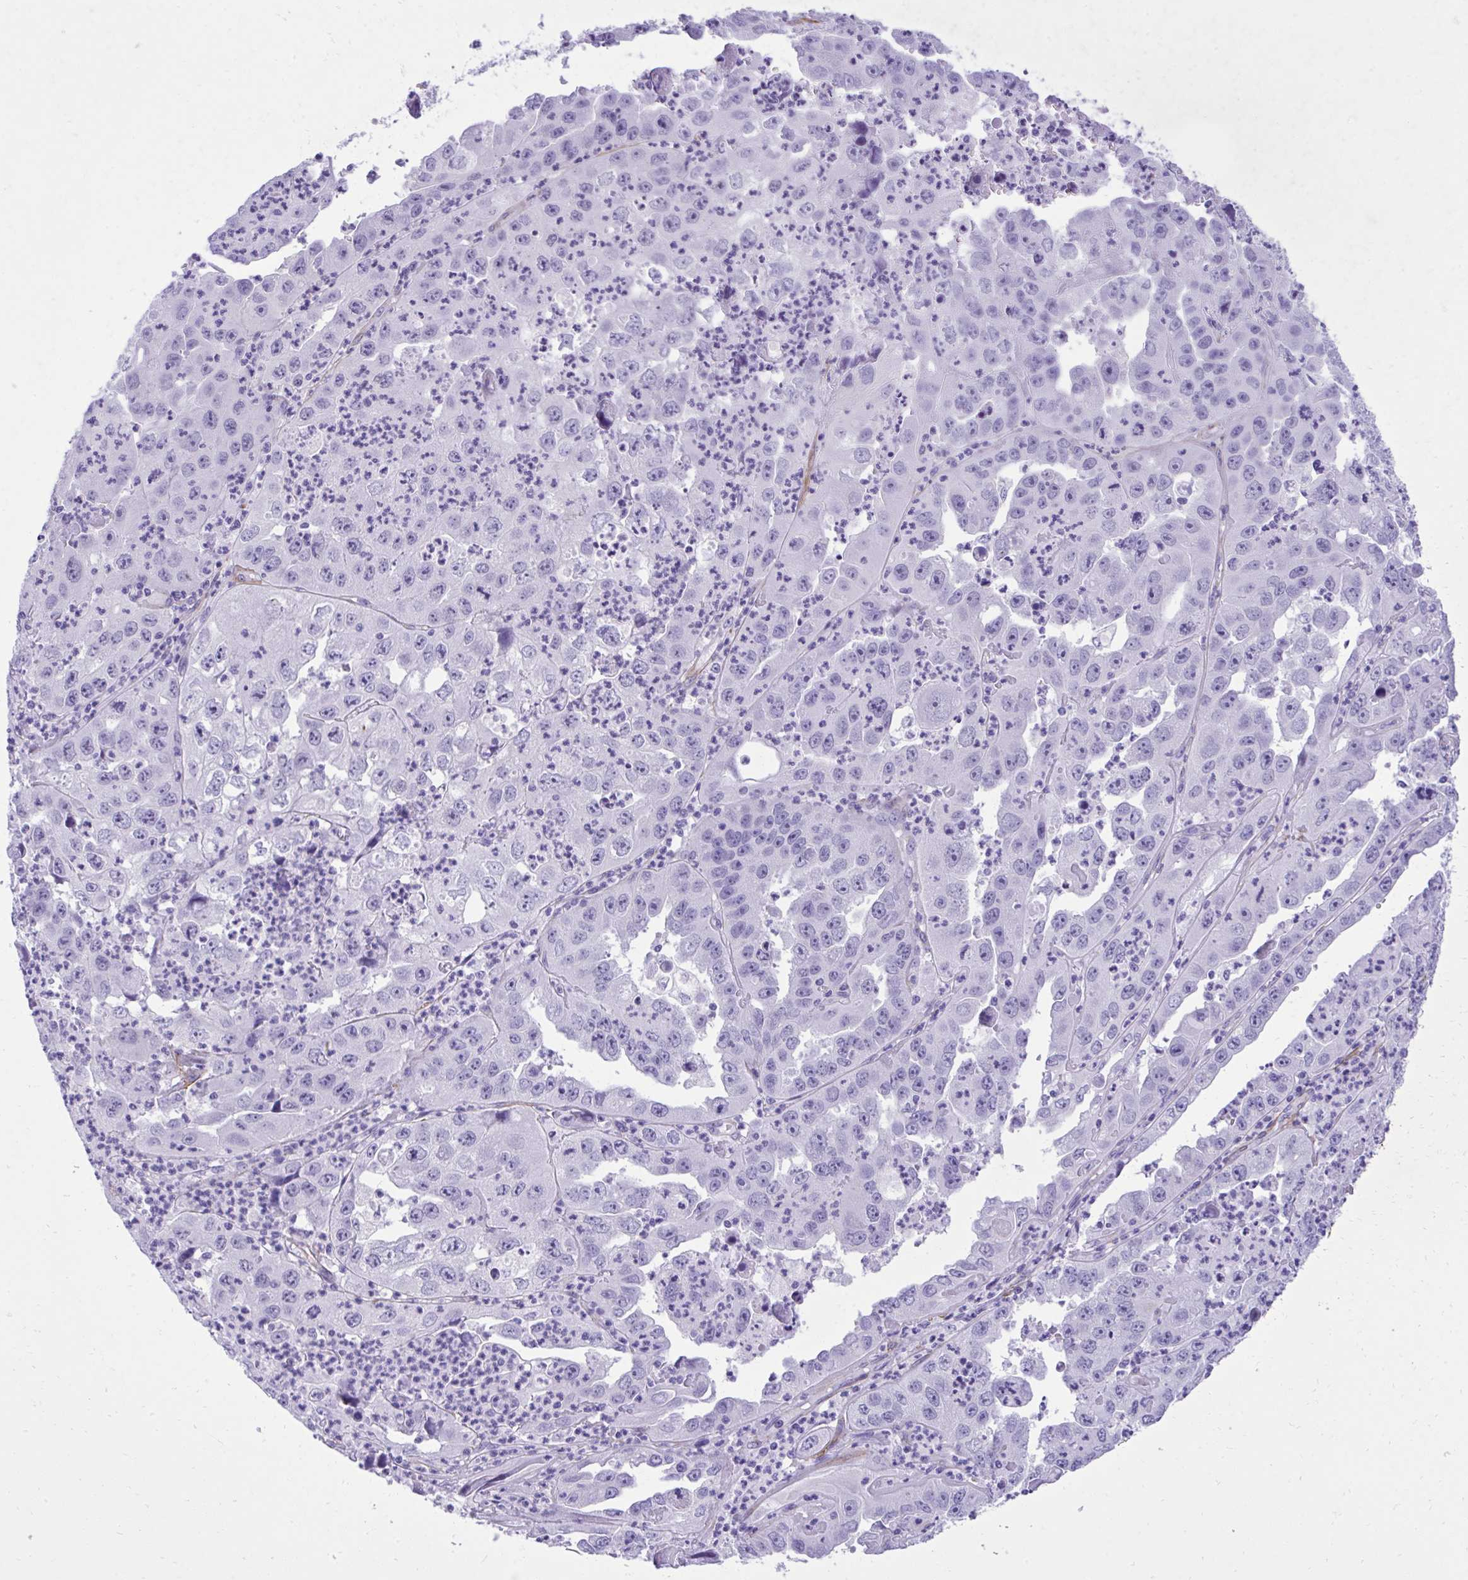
{"staining": {"intensity": "negative", "quantity": "none", "location": "none"}, "tissue": "endometrial cancer", "cell_type": "Tumor cells", "image_type": "cancer", "snomed": [{"axis": "morphology", "description": "Adenocarcinoma, NOS"}, {"axis": "topography", "description": "Uterus"}], "caption": "Immunohistochemical staining of endometrial cancer displays no significant expression in tumor cells.", "gene": "PITPNM3", "patient": {"sex": "female", "age": 62}}